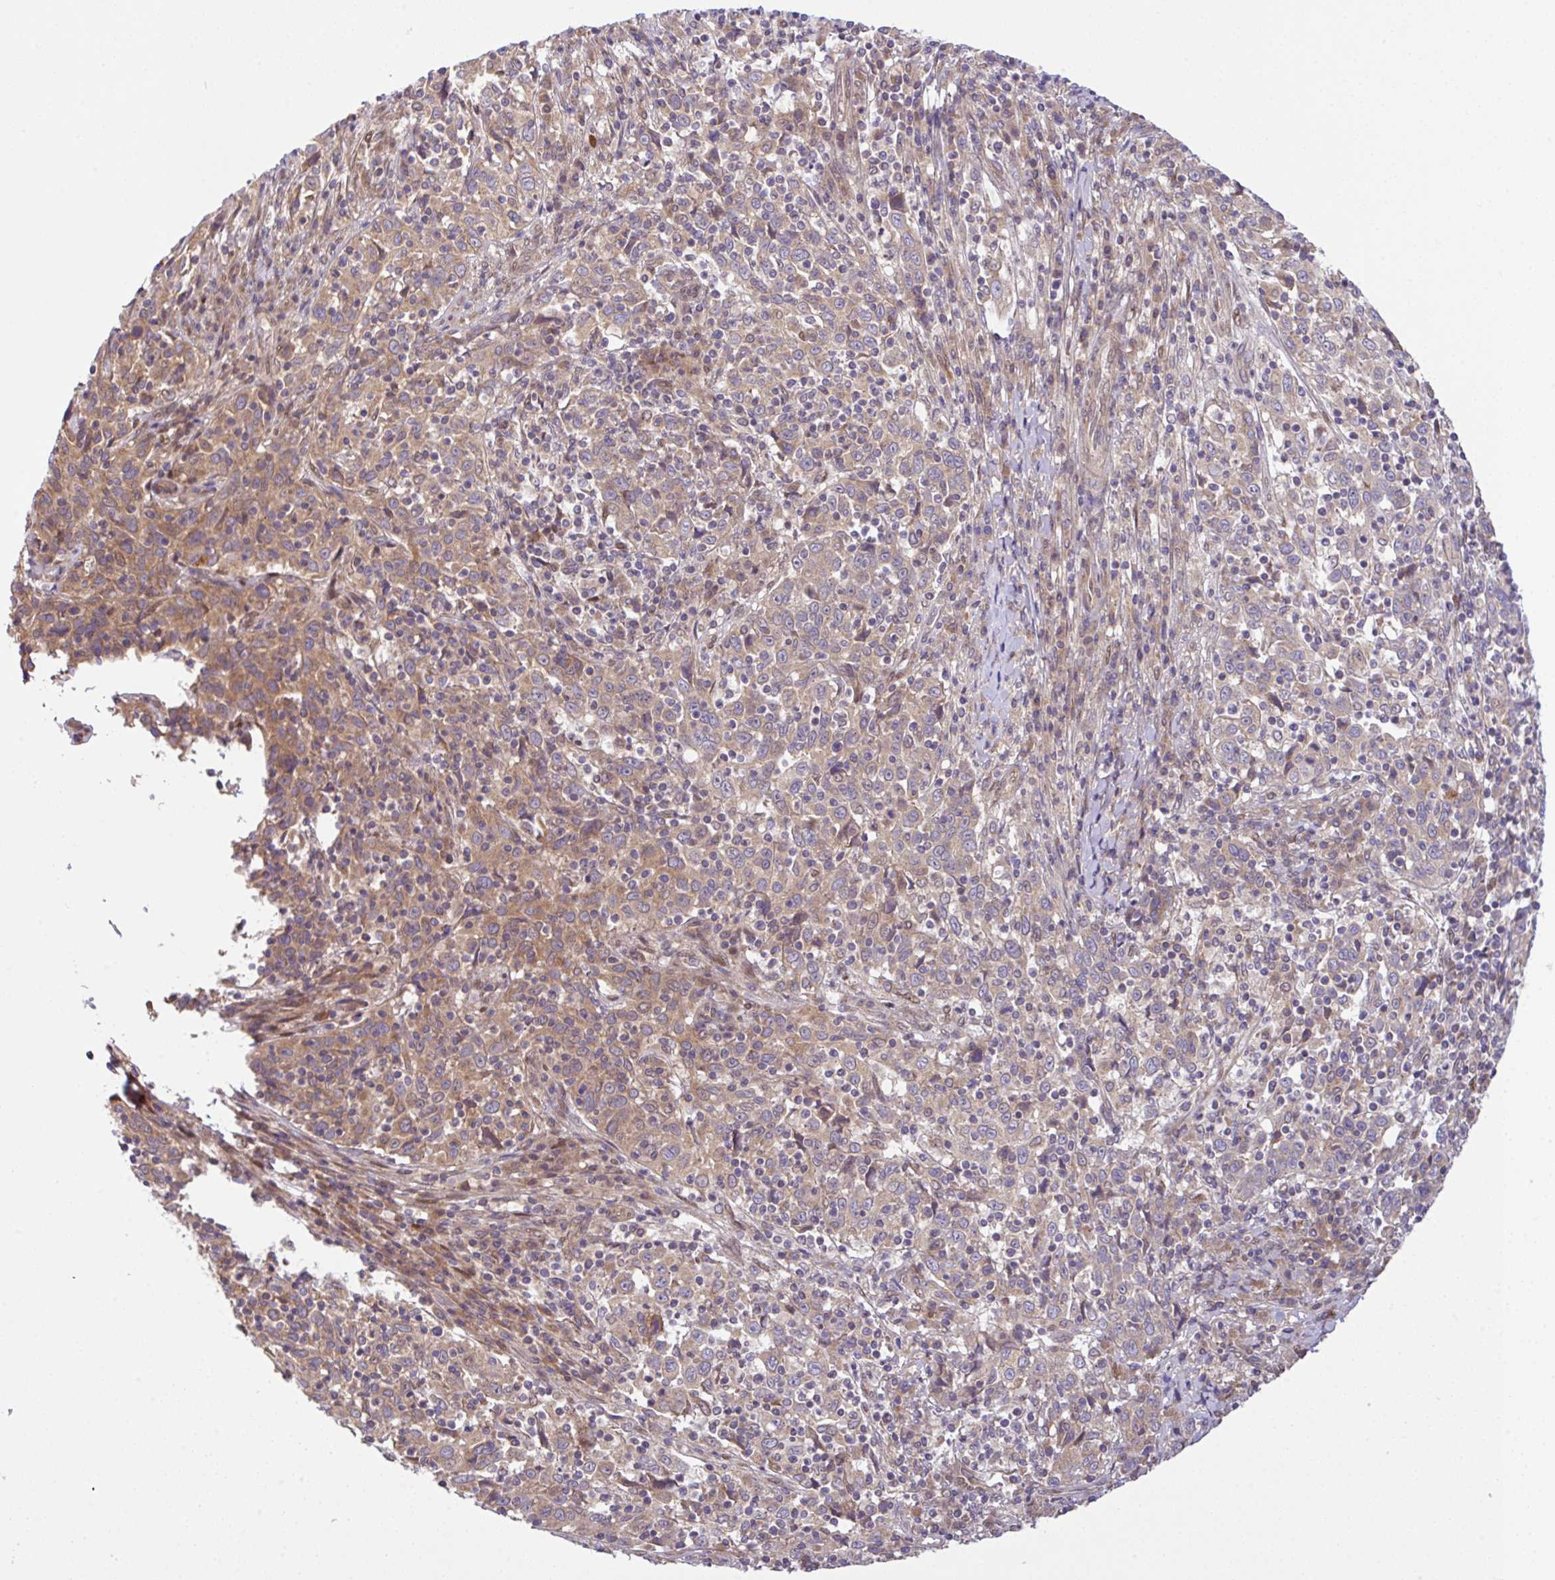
{"staining": {"intensity": "moderate", "quantity": "25%-75%", "location": "cytoplasmic/membranous"}, "tissue": "cervical cancer", "cell_type": "Tumor cells", "image_type": "cancer", "snomed": [{"axis": "morphology", "description": "Squamous cell carcinoma, NOS"}, {"axis": "topography", "description": "Cervix"}], "caption": "IHC staining of cervical cancer, which shows medium levels of moderate cytoplasmic/membranous expression in about 25%-75% of tumor cells indicating moderate cytoplasmic/membranous protein staining. The staining was performed using DAB (brown) for protein detection and nuclei were counterstained in hematoxylin (blue).", "gene": "UBE4A", "patient": {"sex": "female", "age": 46}}